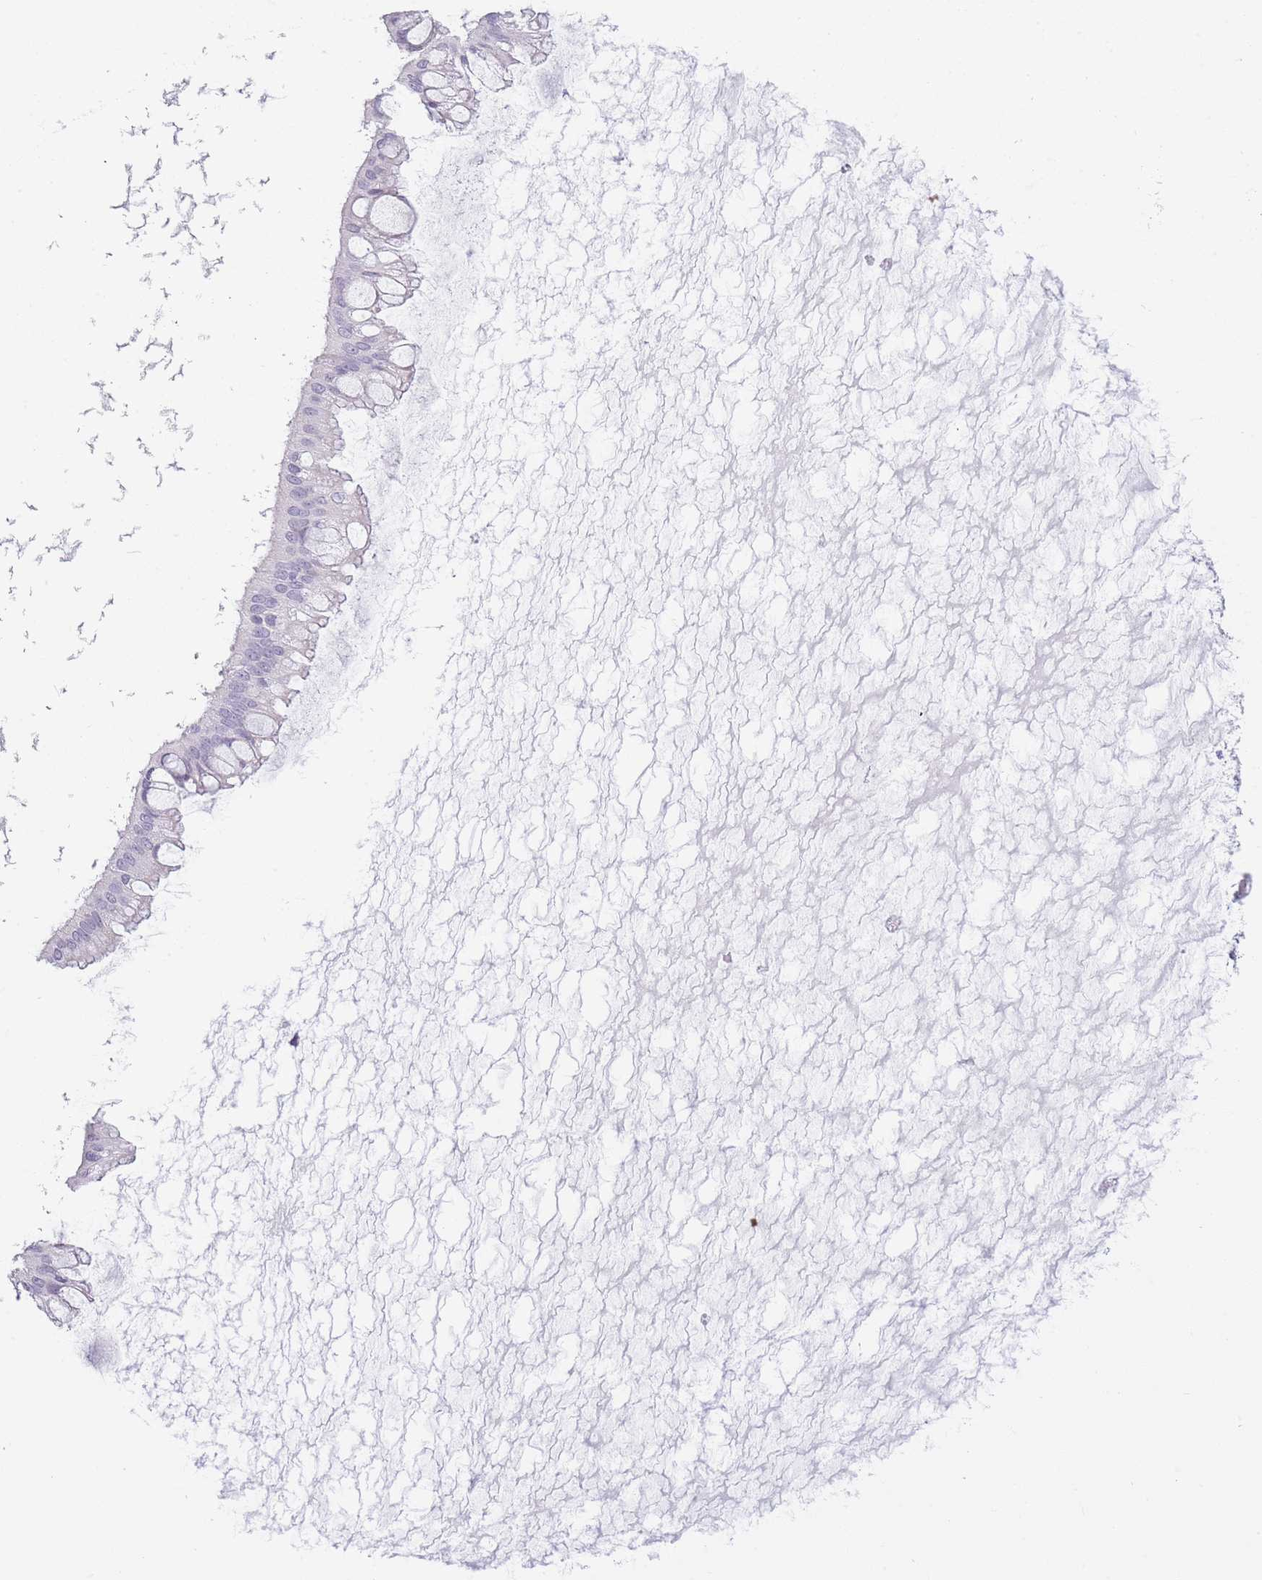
{"staining": {"intensity": "negative", "quantity": "none", "location": "none"}, "tissue": "ovarian cancer", "cell_type": "Tumor cells", "image_type": "cancer", "snomed": [{"axis": "morphology", "description": "Cystadenocarcinoma, mucinous, NOS"}, {"axis": "topography", "description": "Ovary"}], "caption": "A photomicrograph of mucinous cystadenocarcinoma (ovarian) stained for a protein shows no brown staining in tumor cells.", "gene": "OR6B3", "patient": {"sex": "female", "age": 73}}